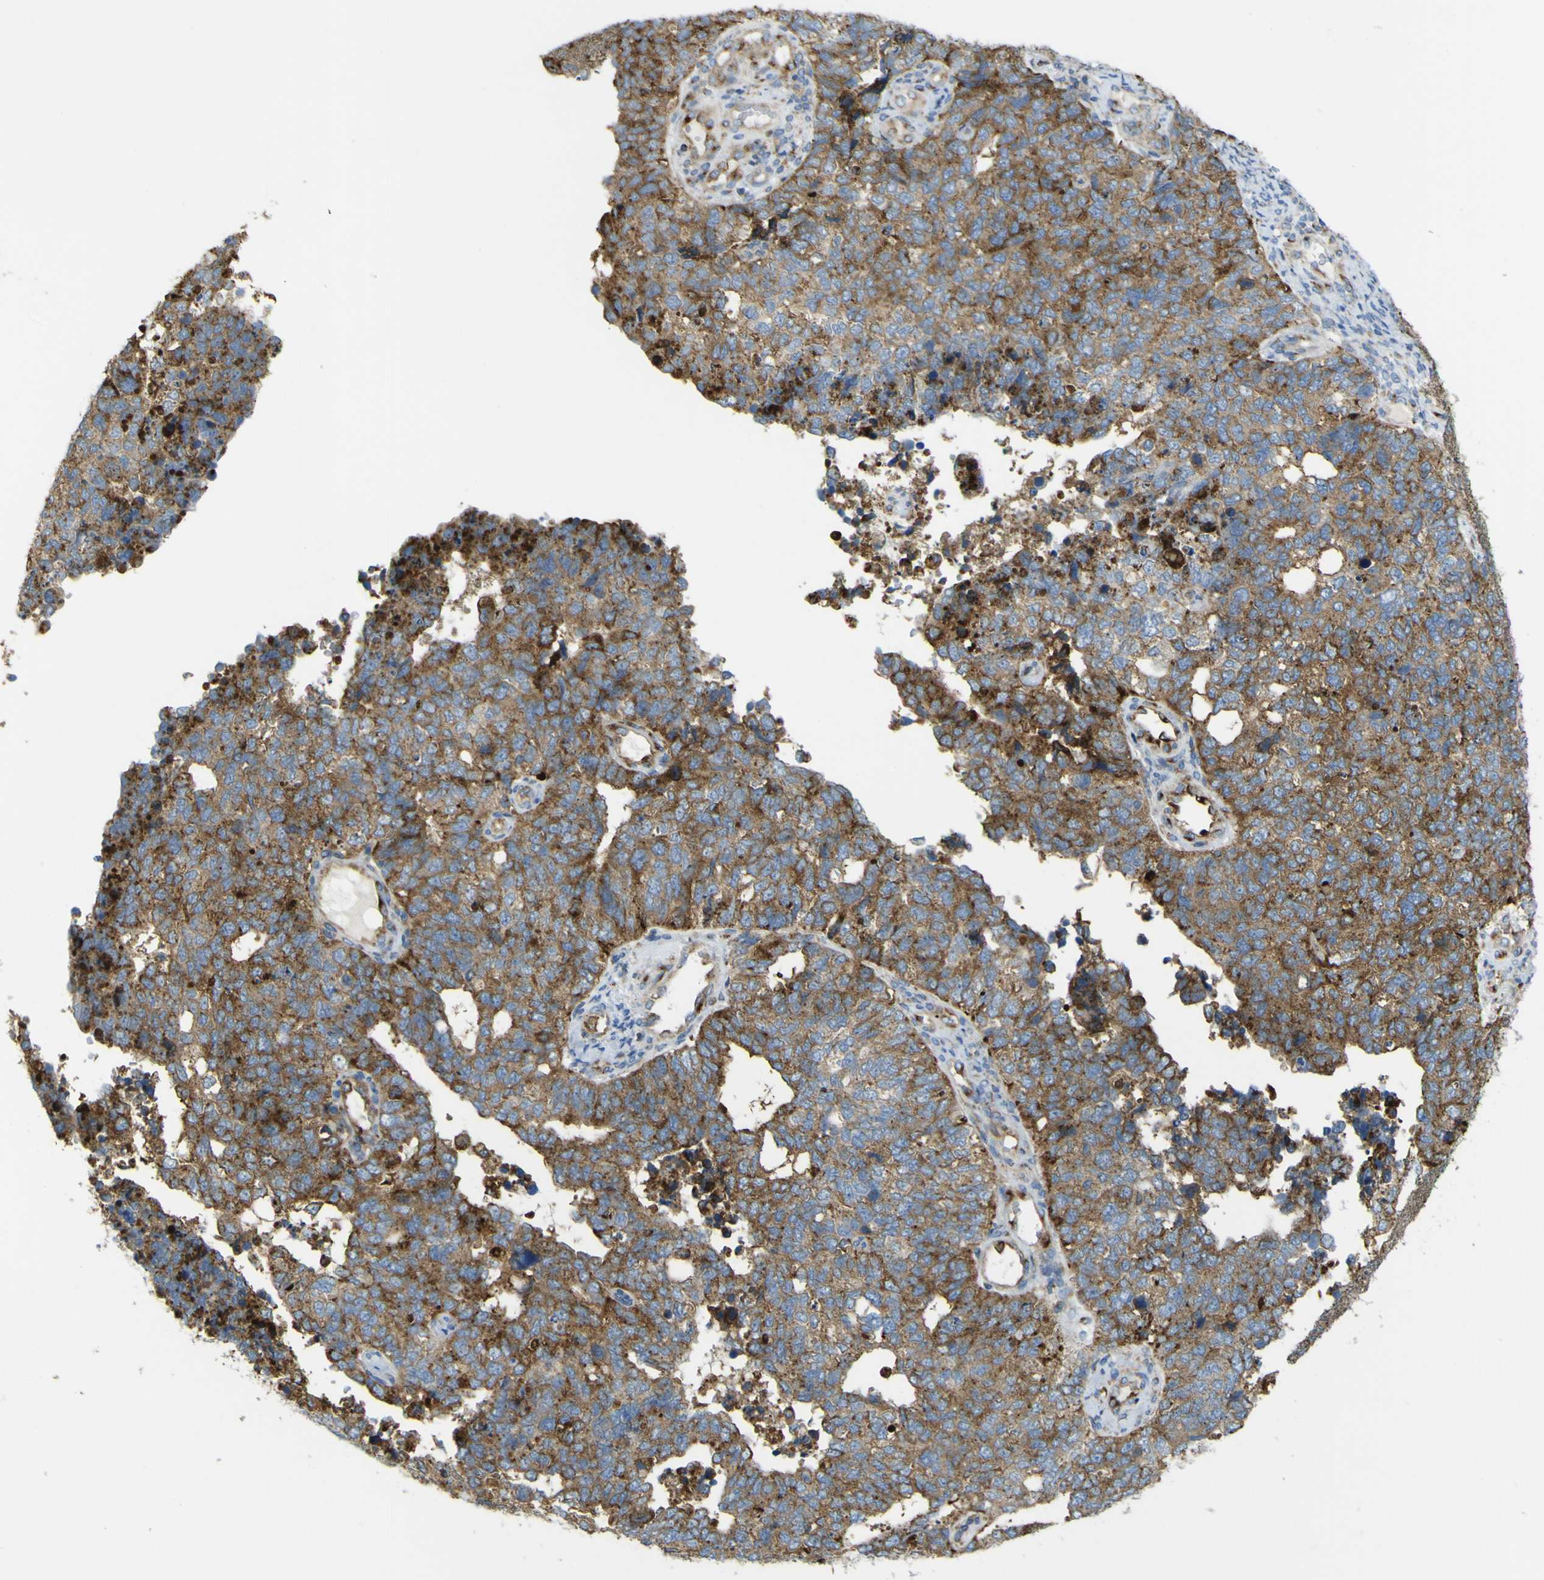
{"staining": {"intensity": "moderate", "quantity": ">75%", "location": "cytoplasmic/membranous"}, "tissue": "cervical cancer", "cell_type": "Tumor cells", "image_type": "cancer", "snomed": [{"axis": "morphology", "description": "Squamous cell carcinoma, NOS"}, {"axis": "topography", "description": "Cervix"}], "caption": "Squamous cell carcinoma (cervical) stained with a brown dye reveals moderate cytoplasmic/membranous positive positivity in about >75% of tumor cells.", "gene": "IGF2R", "patient": {"sex": "female", "age": 63}}